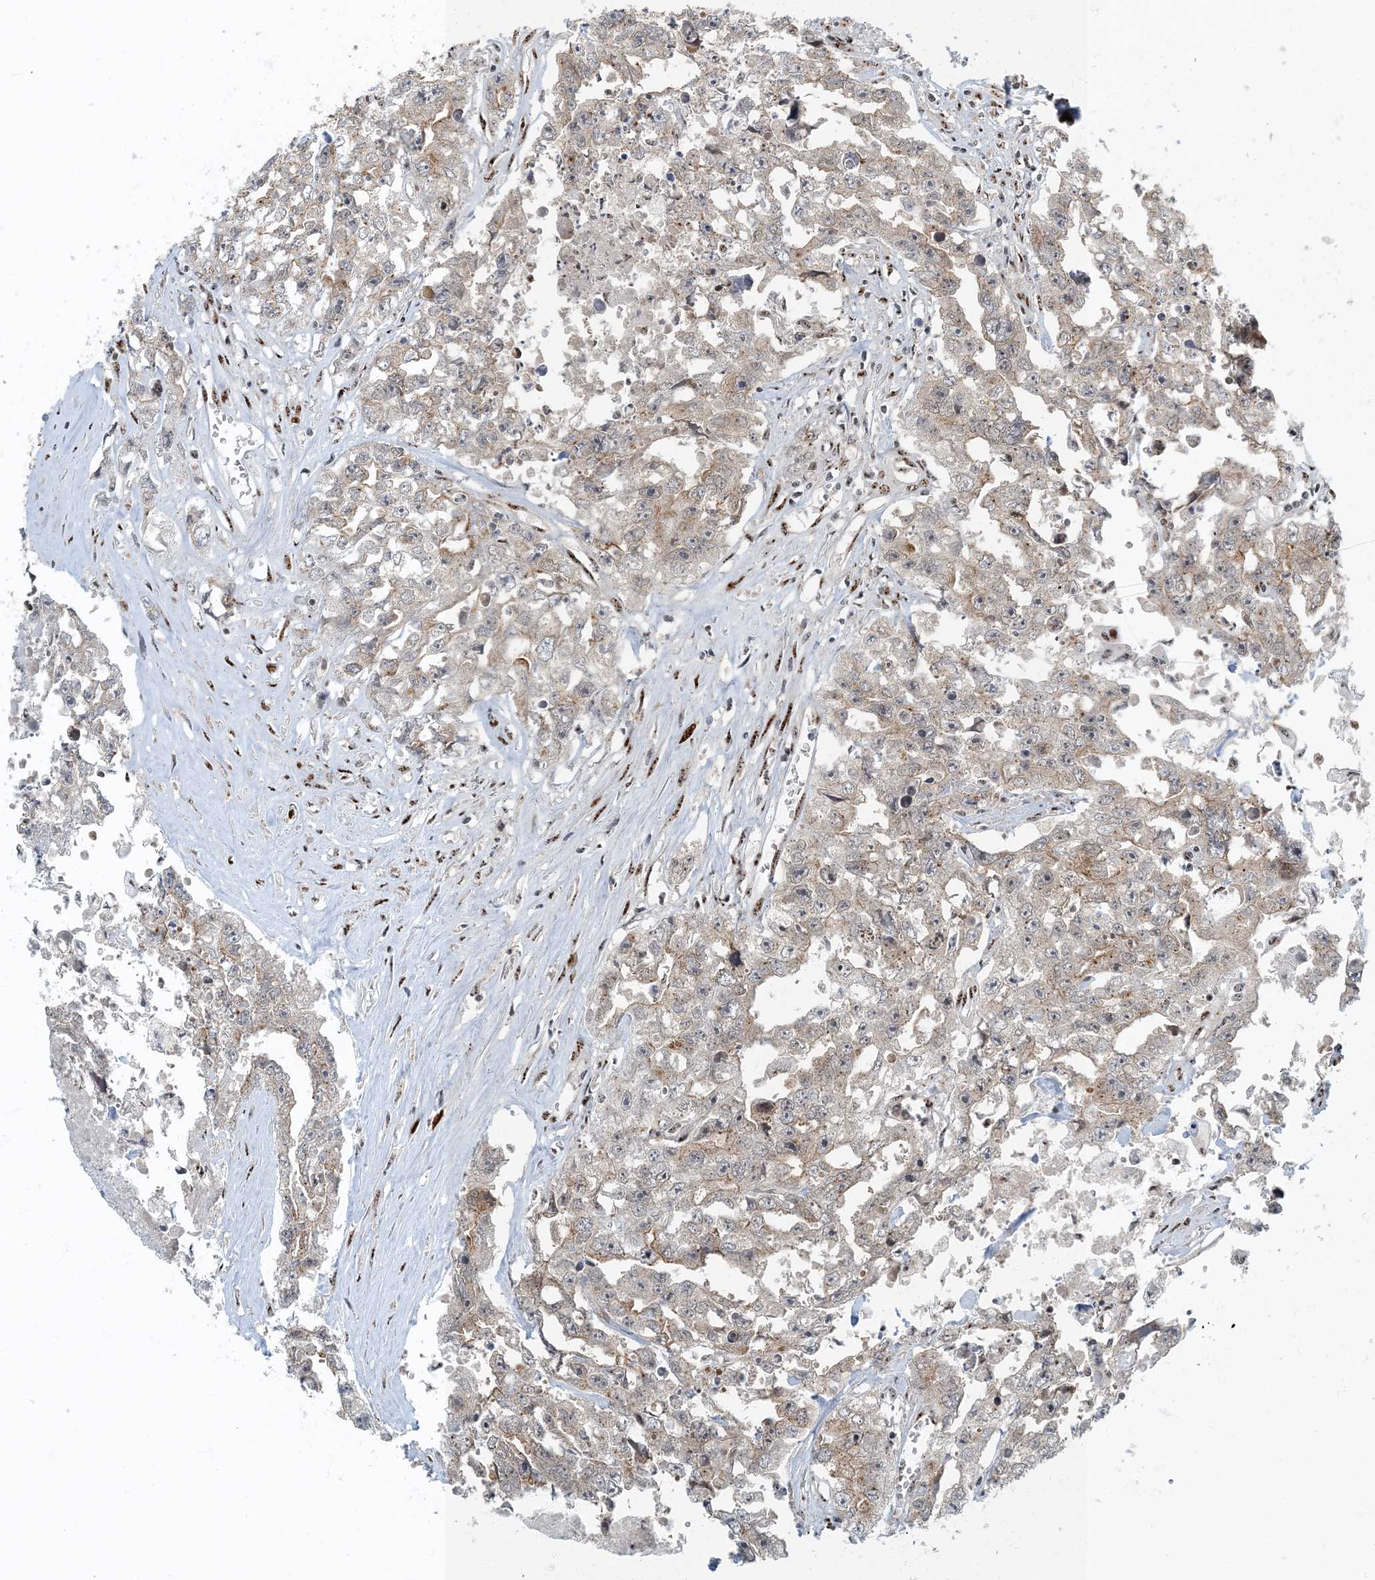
{"staining": {"intensity": "weak", "quantity": "<25%", "location": "cytoplasmic/membranous"}, "tissue": "testis cancer", "cell_type": "Tumor cells", "image_type": "cancer", "snomed": [{"axis": "morphology", "description": "Seminoma, NOS"}, {"axis": "morphology", "description": "Carcinoma, Embryonal, NOS"}, {"axis": "topography", "description": "Testis"}], "caption": "DAB immunohistochemical staining of human seminoma (testis) exhibits no significant positivity in tumor cells. (DAB IHC with hematoxylin counter stain).", "gene": "MBD1", "patient": {"sex": "male", "age": 43}}